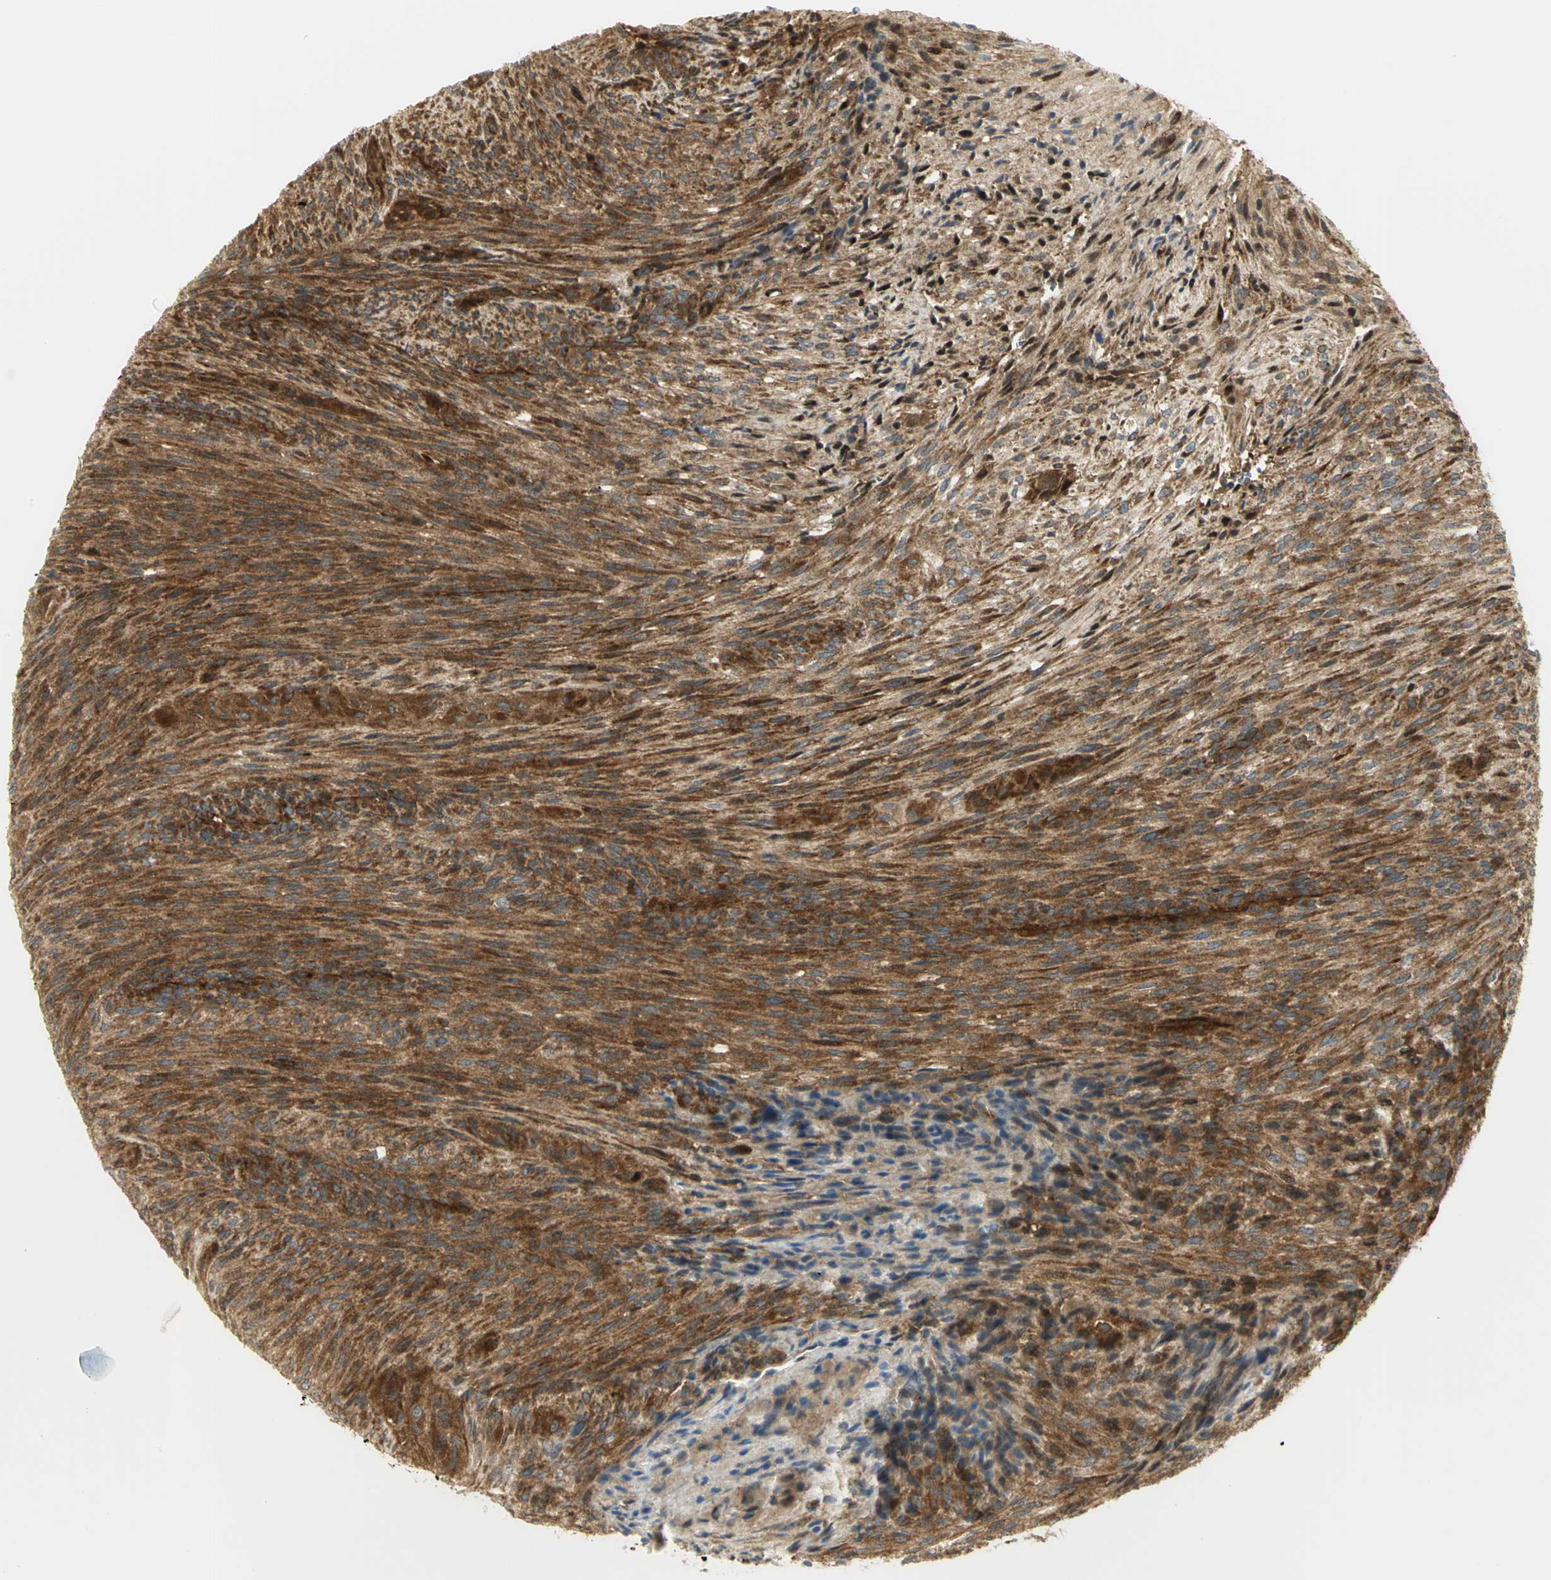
{"staining": {"intensity": "strong", "quantity": ">75%", "location": "cytoplasmic/membranous"}, "tissue": "glioma", "cell_type": "Tumor cells", "image_type": "cancer", "snomed": [{"axis": "morphology", "description": "Glioma, malignant, High grade"}, {"axis": "topography", "description": "Cerebral cortex"}], "caption": "A photomicrograph showing strong cytoplasmic/membranous expression in approximately >75% of tumor cells in glioma, as visualized by brown immunohistochemical staining.", "gene": "EEA1", "patient": {"sex": "female", "age": 55}}